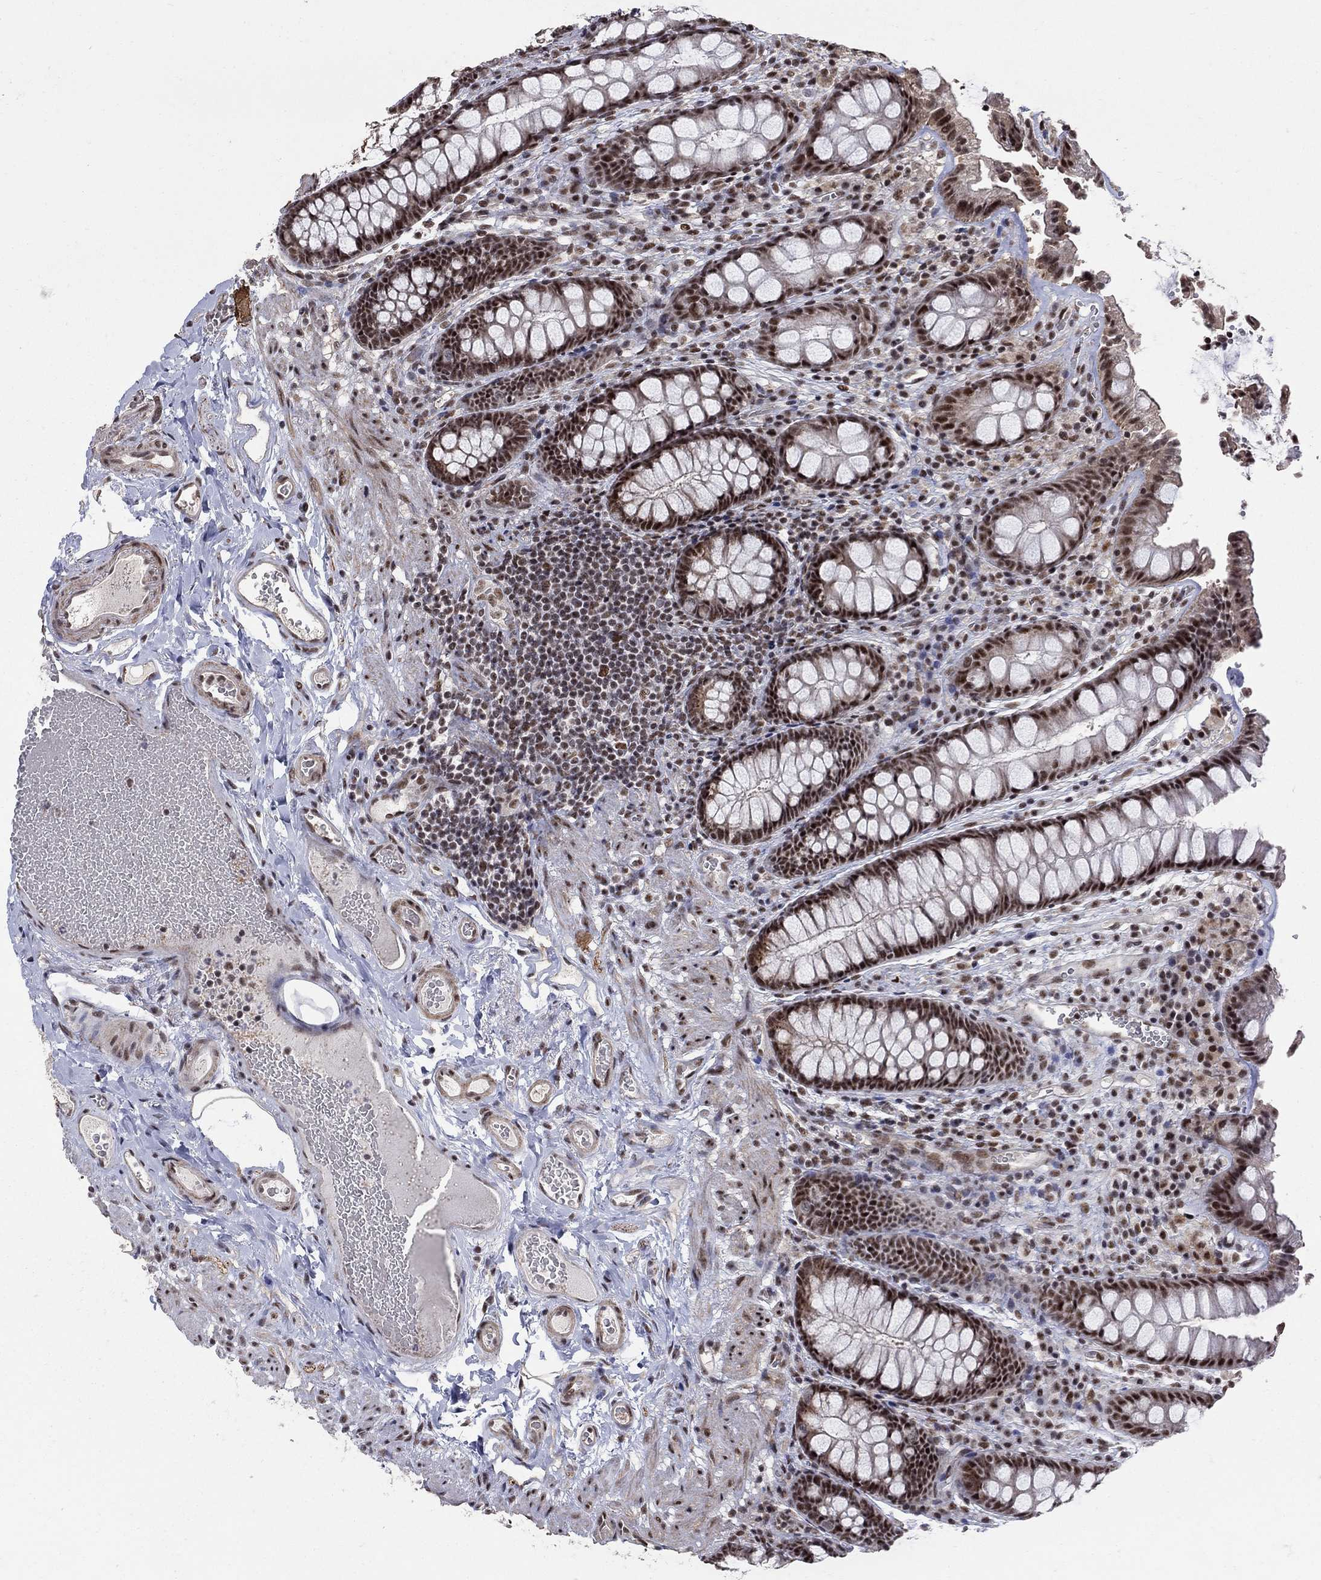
{"staining": {"intensity": "moderate", "quantity": "25%-75%", "location": "nuclear"}, "tissue": "colon", "cell_type": "Endothelial cells", "image_type": "normal", "snomed": [{"axis": "morphology", "description": "Normal tissue, NOS"}, {"axis": "topography", "description": "Colon"}], "caption": "A high-resolution micrograph shows immunohistochemistry staining of unremarkable colon, which reveals moderate nuclear expression in approximately 25%-75% of endothelial cells.", "gene": "PNISR", "patient": {"sex": "female", "age": 86}}